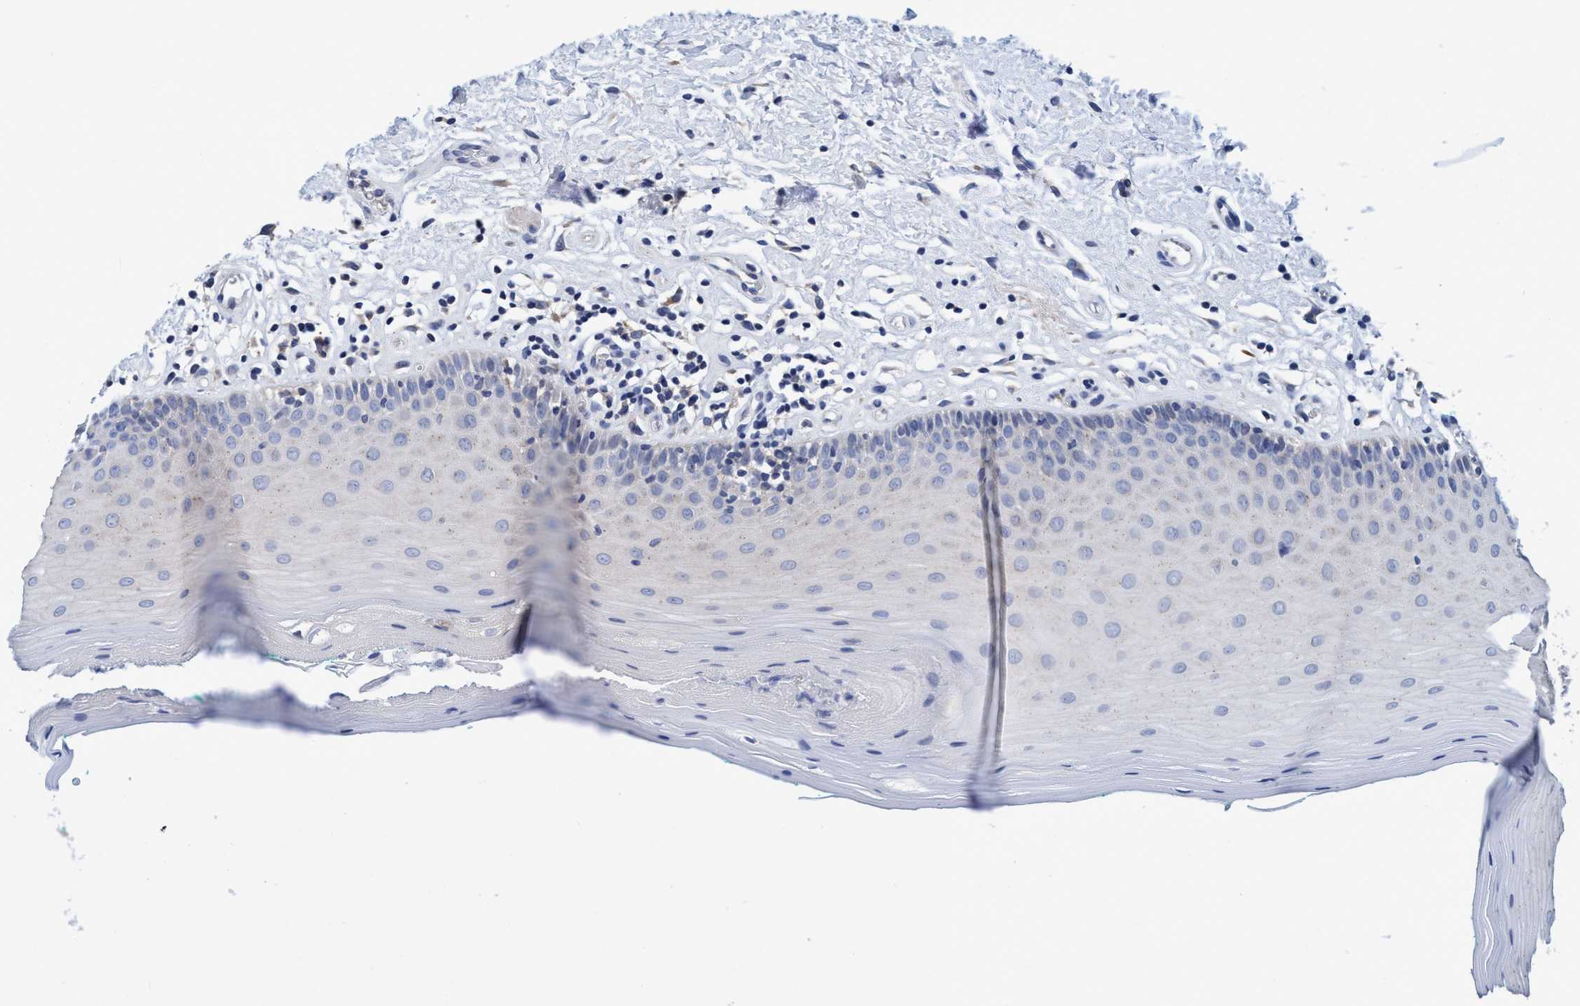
{"staining": {"intensity": "negative", "quantity": "none", "location": "none"}, "tissue": "oral mucosa", "cell_type": "Squamous epithelial cells", "image_type": "normal", "snomed": [{"axis": "morphology", "description": "Normal tissue, NOS"}, {"axis": "topography", "description": "Skeletal muscle"}, {"axis": "topography", "description": "Oral tissue"}], "caption": "High power microscopy micrograph of an immunohistochemistry (IHC) image of unremarkable oral mucosa, revealing no significant staining in squamous epithelial cells. Nuclei are stained in blue.", "gene": "CALCOCO2", "patient": {"sex": "male", "age": 58}}